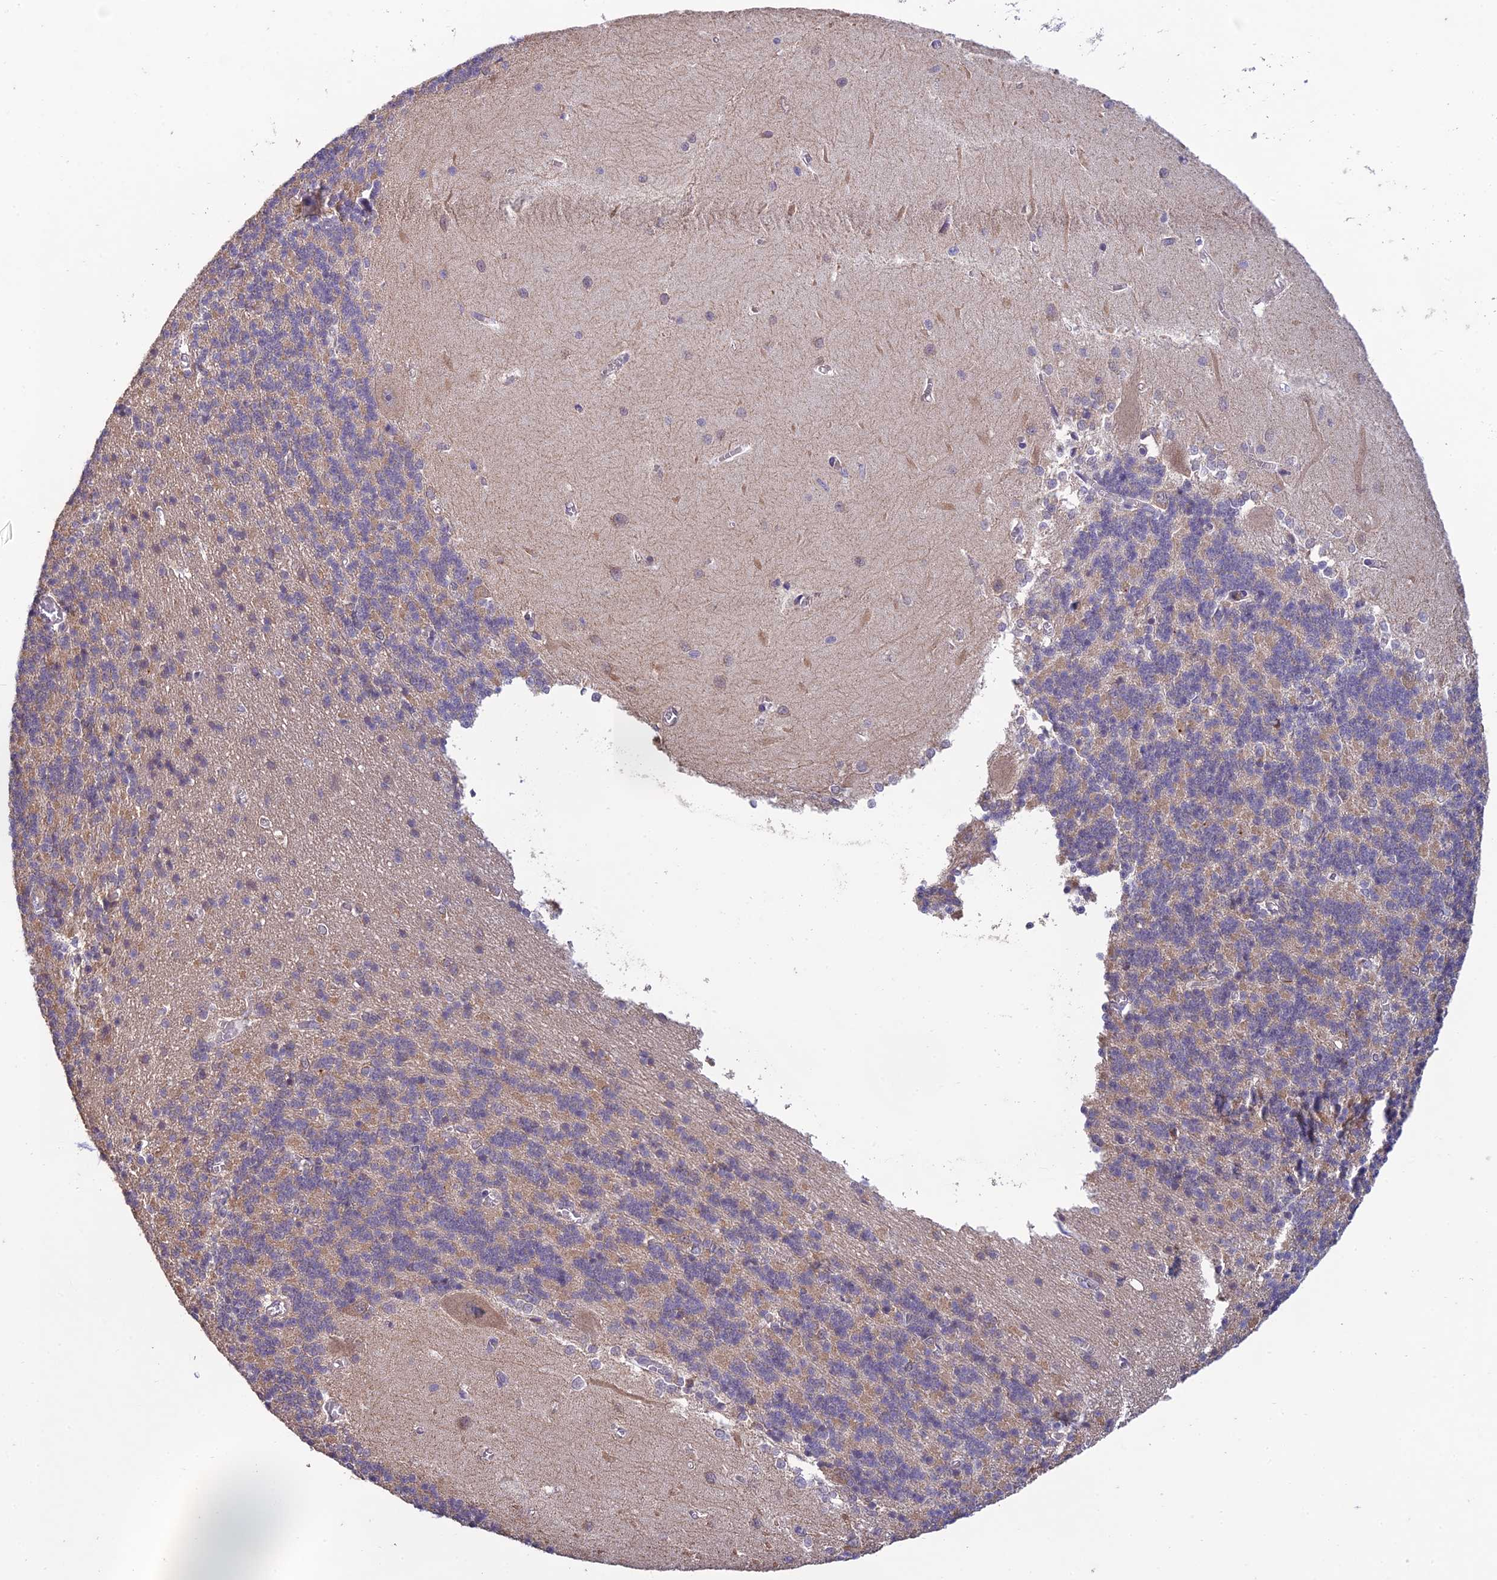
{"staining": {"intensity": "weak", "quantity": "<25%", "location": "cytoplasmic/membranous"}, "tissue": "cerebellum", "cell_type": "Cells in granular layer", "image_type": "normal", "snomed": [{"axis": "morphology", "description": "Normal tissue, NOS"}, {"axis": "topography", "description": "Cerebellum"}], "caption": "DAB (3,3'-diaminobenzidine) immunohistochemical staining of normal cerebellum reveals no significant positivity in cells in granular layer.", "gene": "MRNIP", "patient": {"sex": "male", "age": 37}}